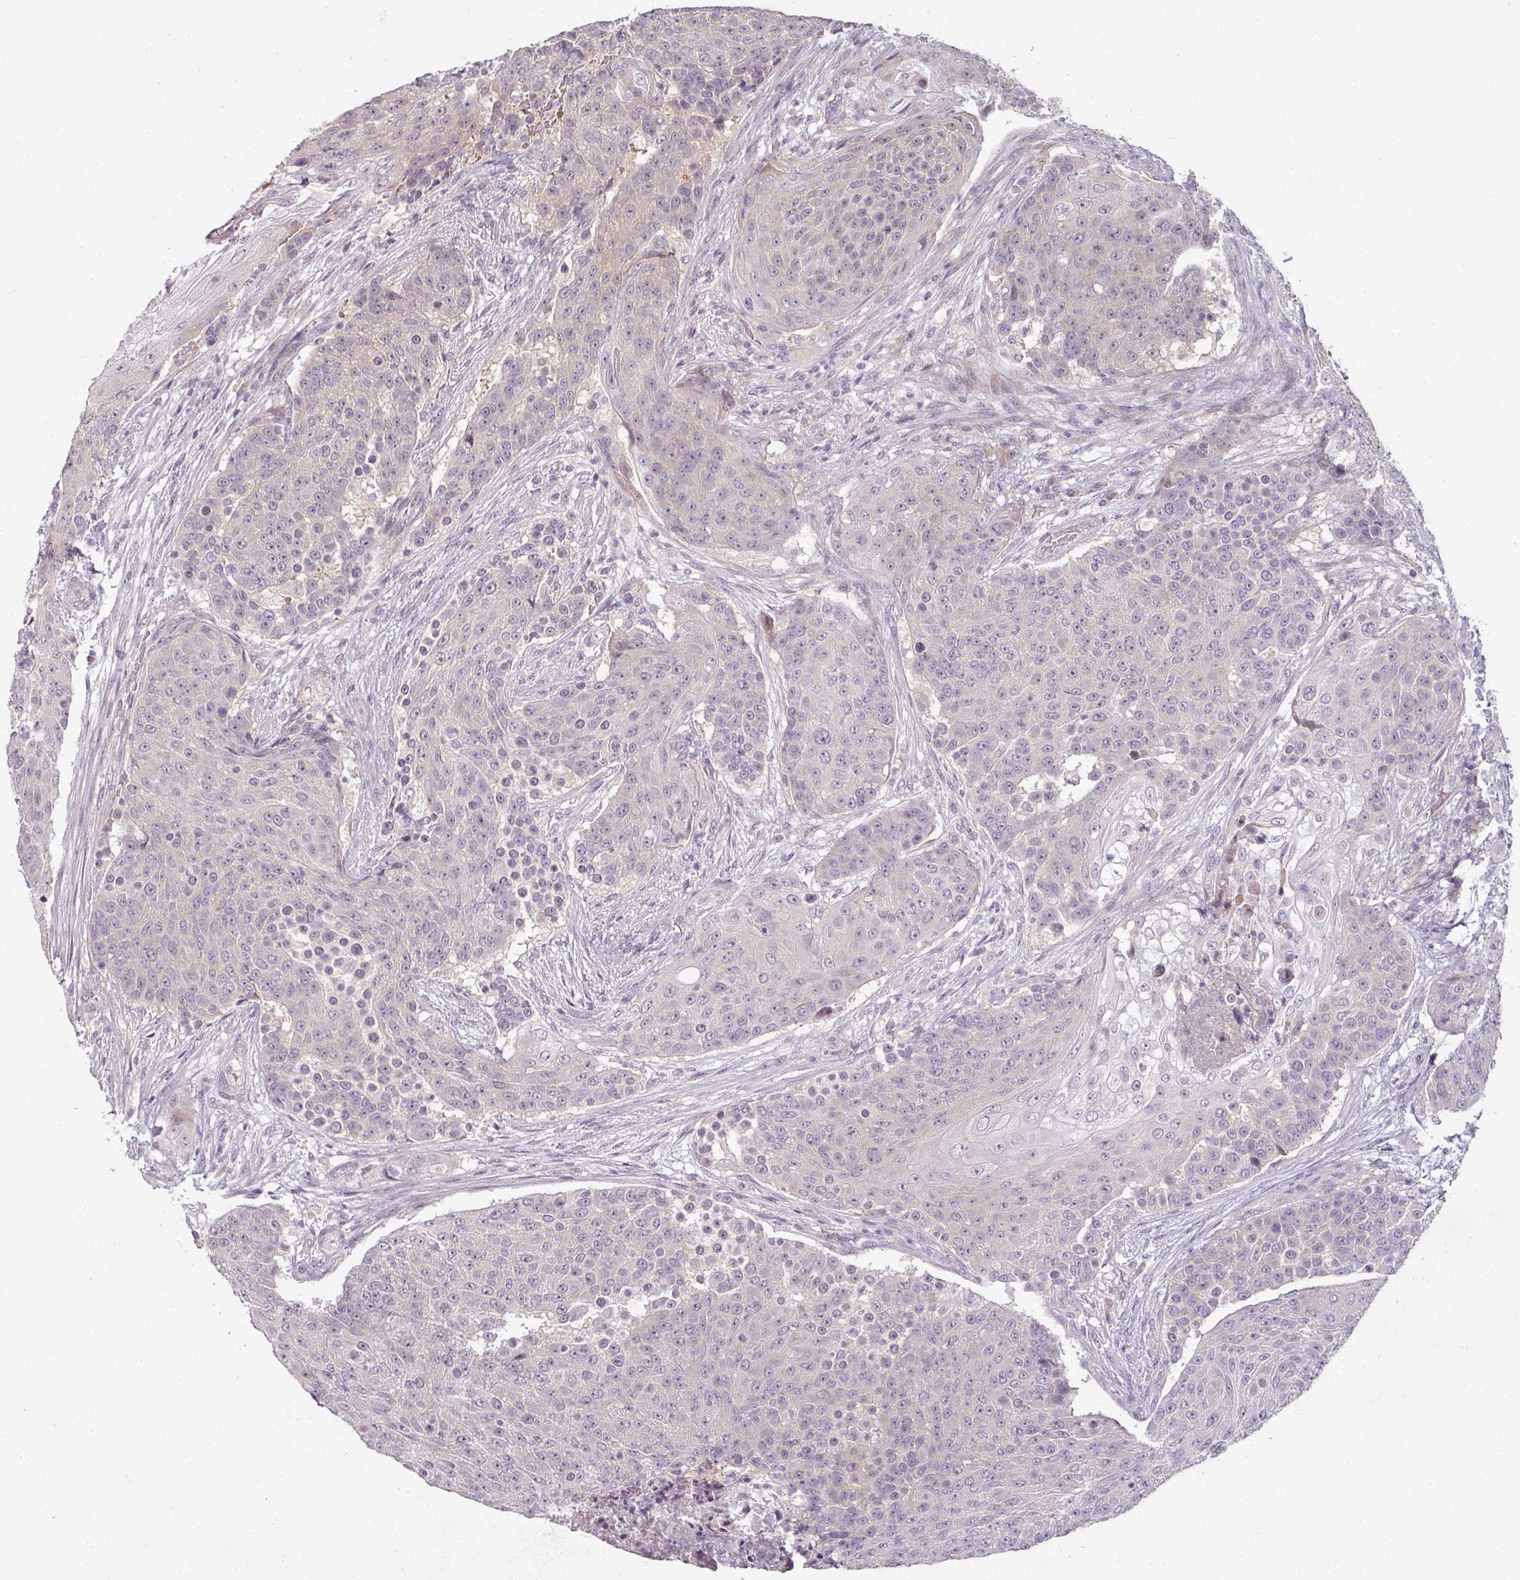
{"staining": {"intensity": "negative", "quantity": "none", "location": "none"}, "tissue": "urothelial cancer", "cell_type": "Tumor cells", "image_type": "cancer", "snomed": [{"axis": "morphology", "description": "Urothelial carcinoma, High grade"}, {"axis": "topography", "description": "Urinary bladder"}], "caption": "This micrograph is of urothelial cancer stained with immunohistochemistry (IHC) to label a protein in brown with the nuclei are counter-stained blue. There is no expression in tumor cells.", "gene": "MYMK", "patient": {"sex": "female", "age": 63}}